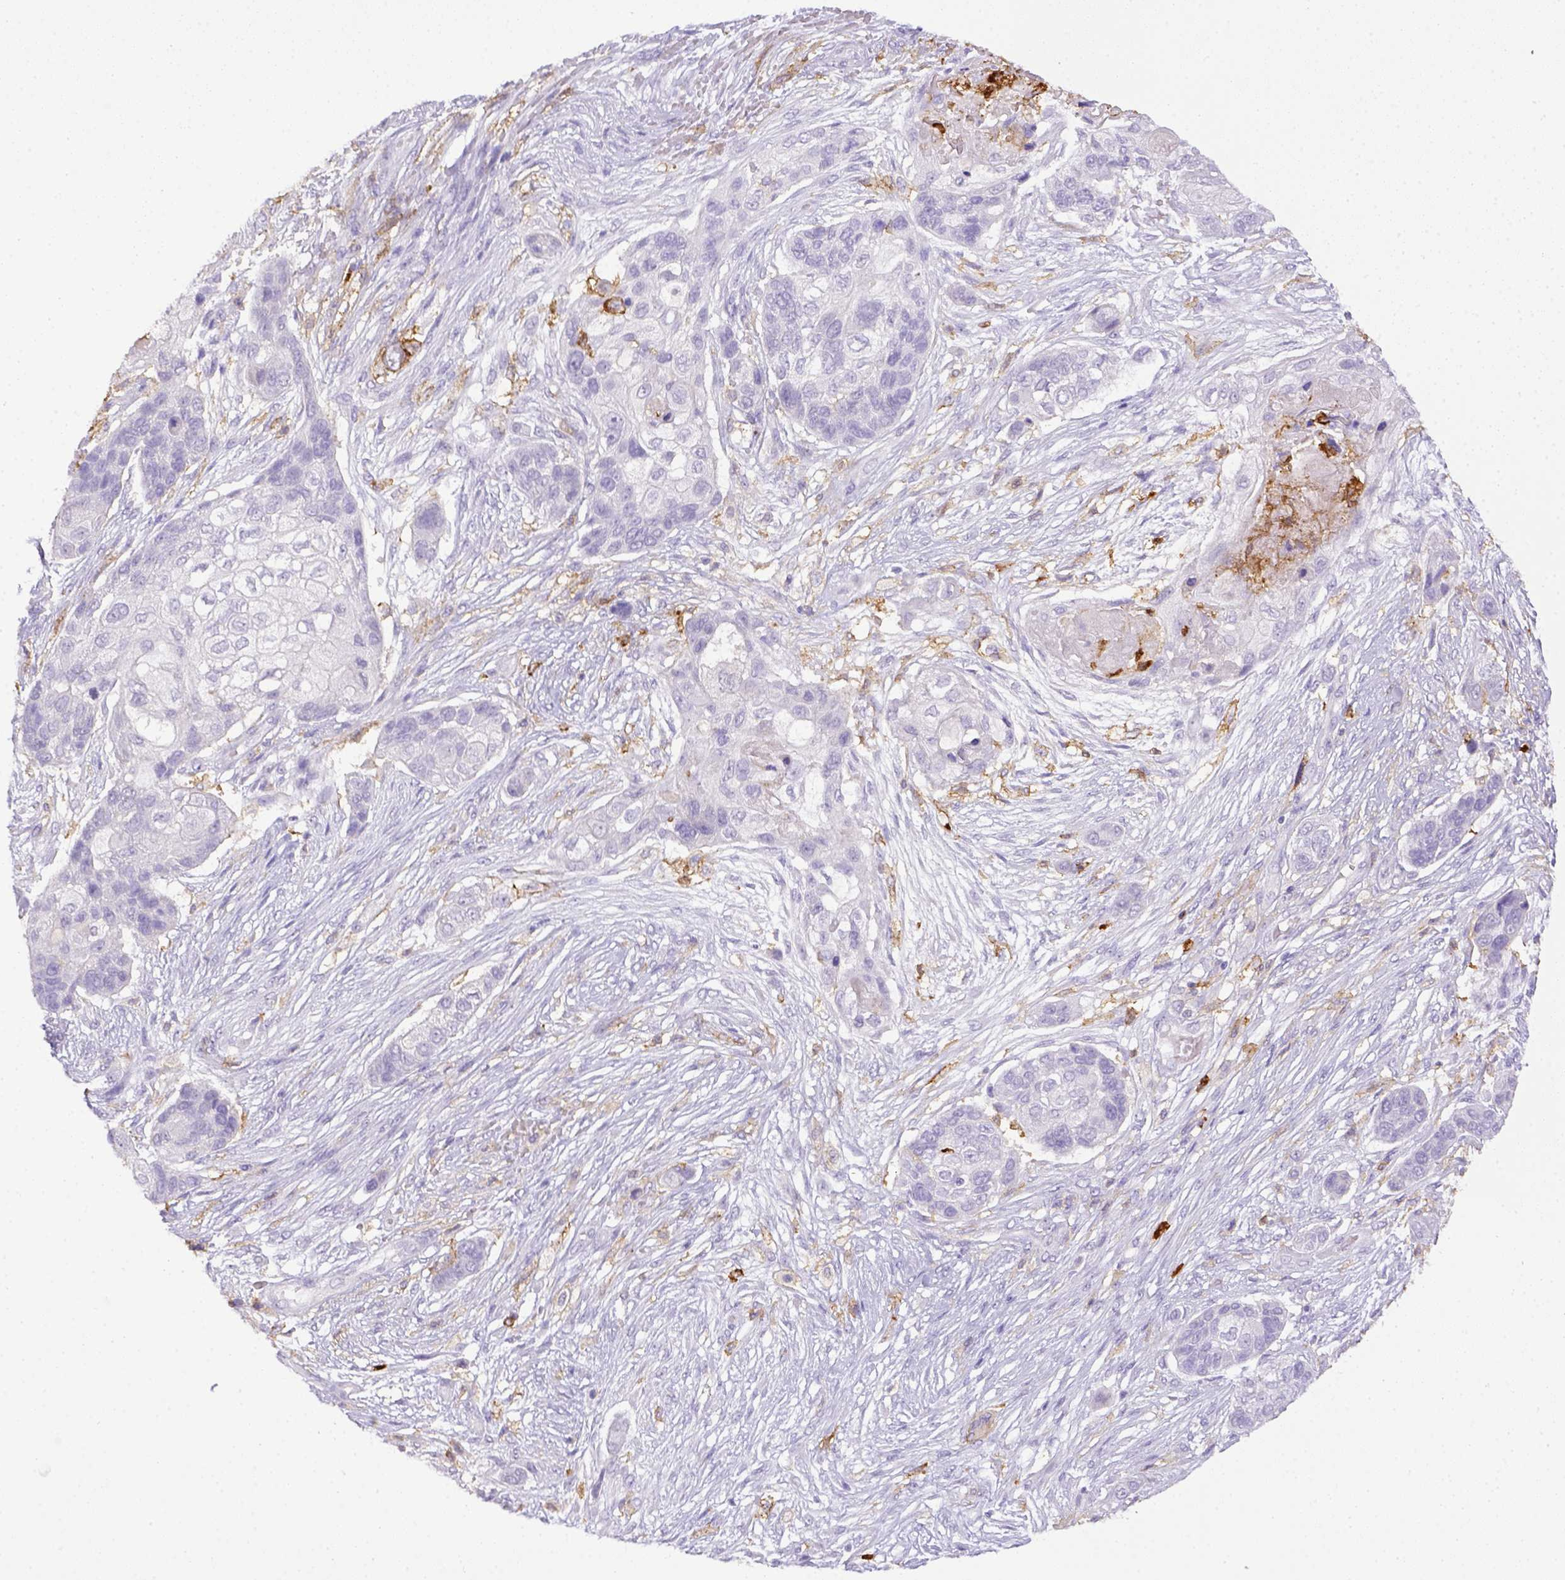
{"staining": {"intensity": "negative", "quantity": "none", "location": "none"}, "tissue": "lung cancer", "cell_type": "Tumor cells", "image_type": "cancer", "snomed": [{"axis": "morphology", "description": "Squamous cell carcinoma, NOS"}, {"axis": "topography", "description": "Lung"}], "caption": "Immunohistochemistry (IHC) image of neoplastic tissue: human squamous cell carcinoma (lung) stained with DAB demonstrates no significant protein positivity in tumor cells. The staining was performed using DAB to visualize the protein expression in brown, while the nuclei were stained in blue with hematoxylin (Magnification: 20x).", "gene": "ITGAM", "patient": {"sex": "male", "age": 69}}